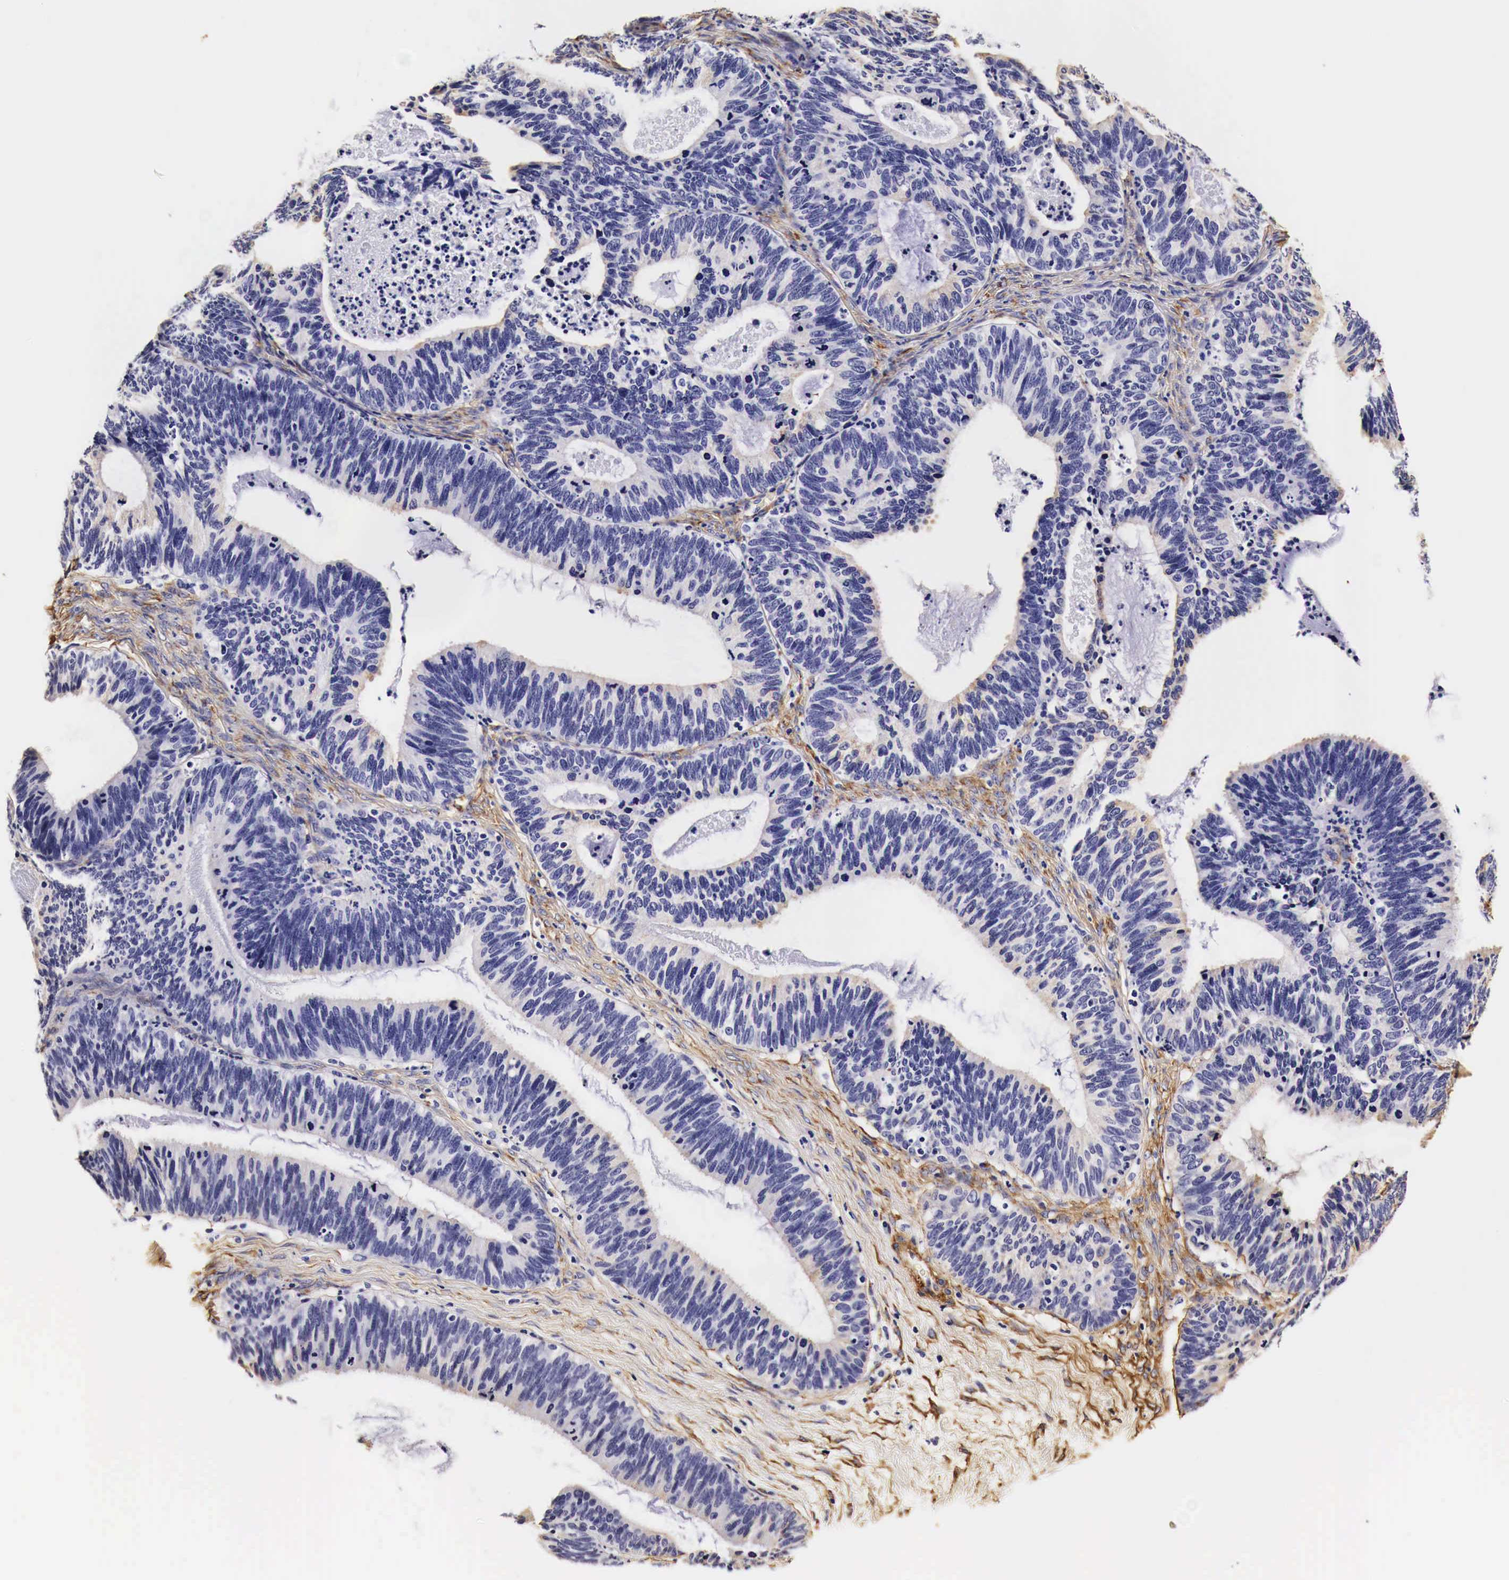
{"staining": {"intensity": "negative", "quantity": "none", "location": "none"}, "tissue": "ovarian cancer", "cell_type": "Tumor cells", "image_type": "cancer", "snomed": [{"axis": "morphology", "description": "Carcinoma, endometroid"}, {"axis": "topography", "description": "Ovary"}], "caption": "An immunohistochemistry histopathology image of ovarian endometroid carcinoma is shown. There is no staining in tumor cells of ovarian endometroid carcinoma.", "gene": "LAMB2", "patient": {"sex": "female", "age": 52}}